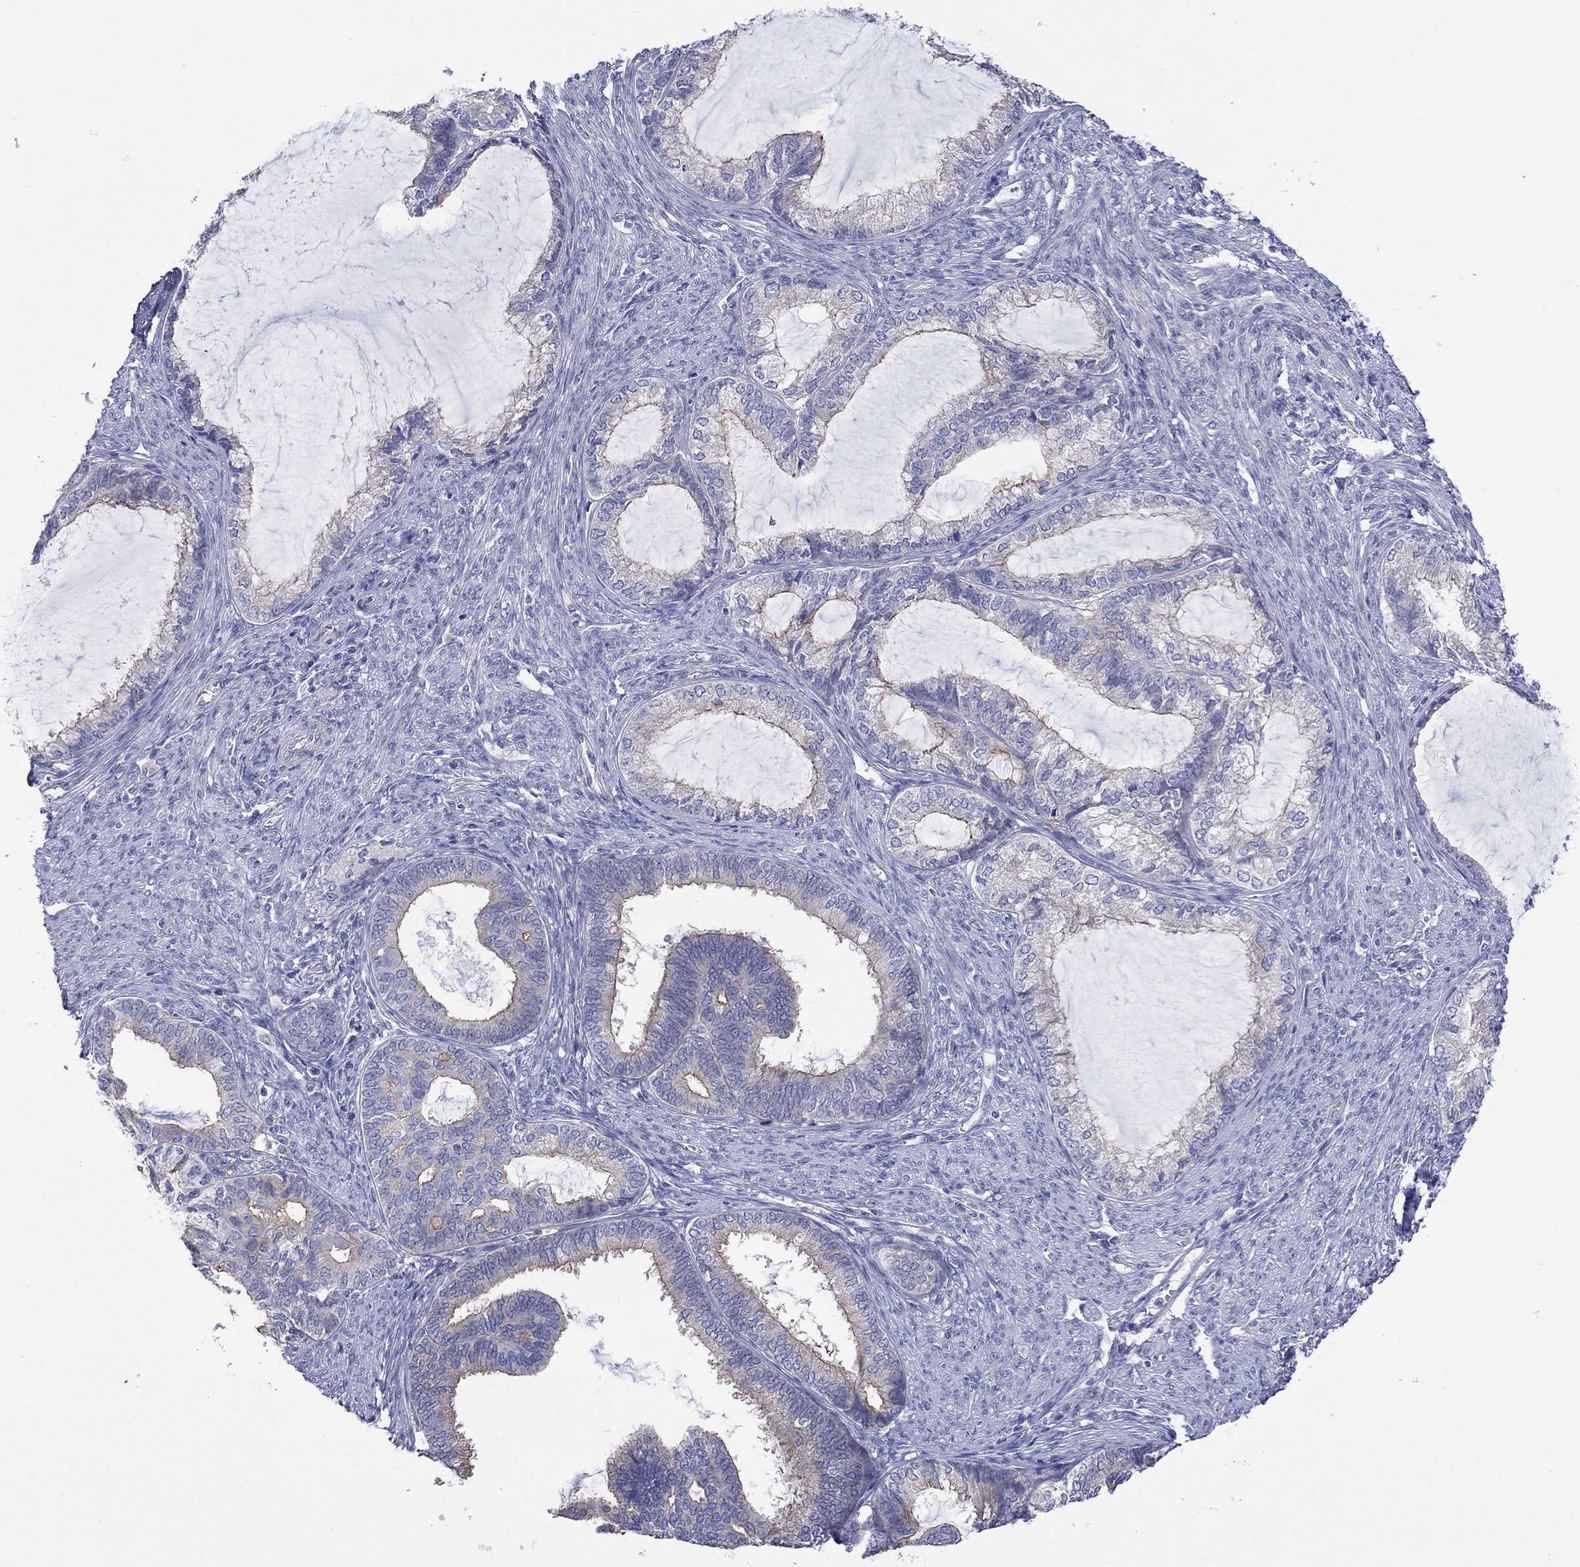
{"staining": {"intensity": "negative", "quantity": "none", "location": "none"}, "tissue": "endometrial cancer", "cell_type": "Tumor cells", "image_type": "cancer", "snomed": [{"axis": "morphology", "description": "Adenocarcinoma, NOS"}, {"axis": "topography", "description": "Endometrium"}], "caption": "Immunohistochemistry (IHC) histopathology image of human adenocarcinoma (endometrial) stained for a protein (brown), which displays no positivity in tumor cells.", "gene": "TPRN", "patient": {"sex": "female", "age": 86}}